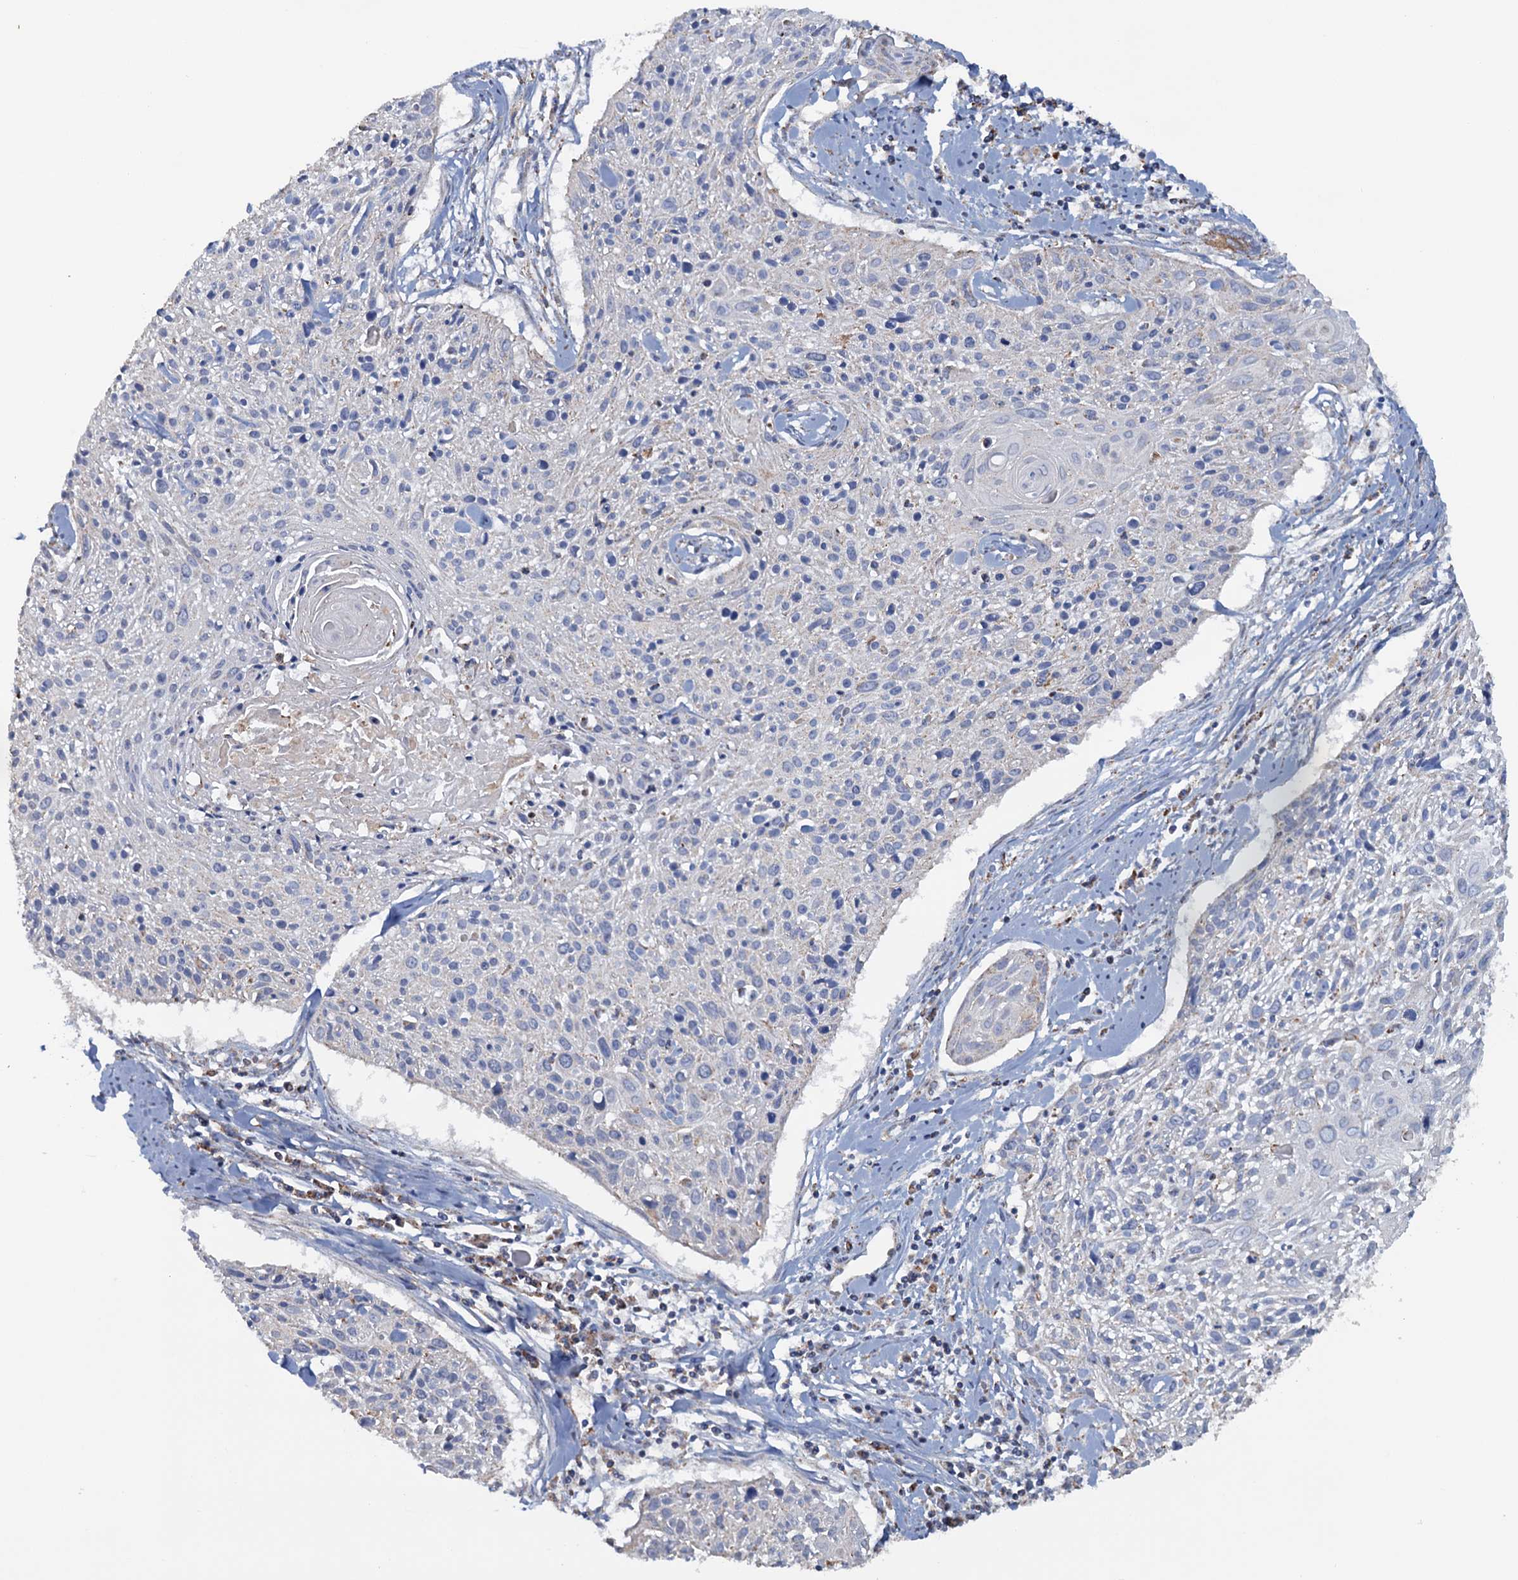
{"staining": {"intensity": "negative", "quantity": "none", "location": "none"}, "tissue": "cervical cancer", "cell_type": "Tumor cells", "image_type": "cancer", "snomed": [{"axis": "morphology", "description": "Squamous cell carcinoma, NOS"}, {"axis": "topography", "description": "Cervix"}], "caption": "The image shows no significant positivity in tumor cells of squamous cell carcinoma (cervical).", "gene": "GTPBP3", "patient": {"sex": "female", "age": 51}}